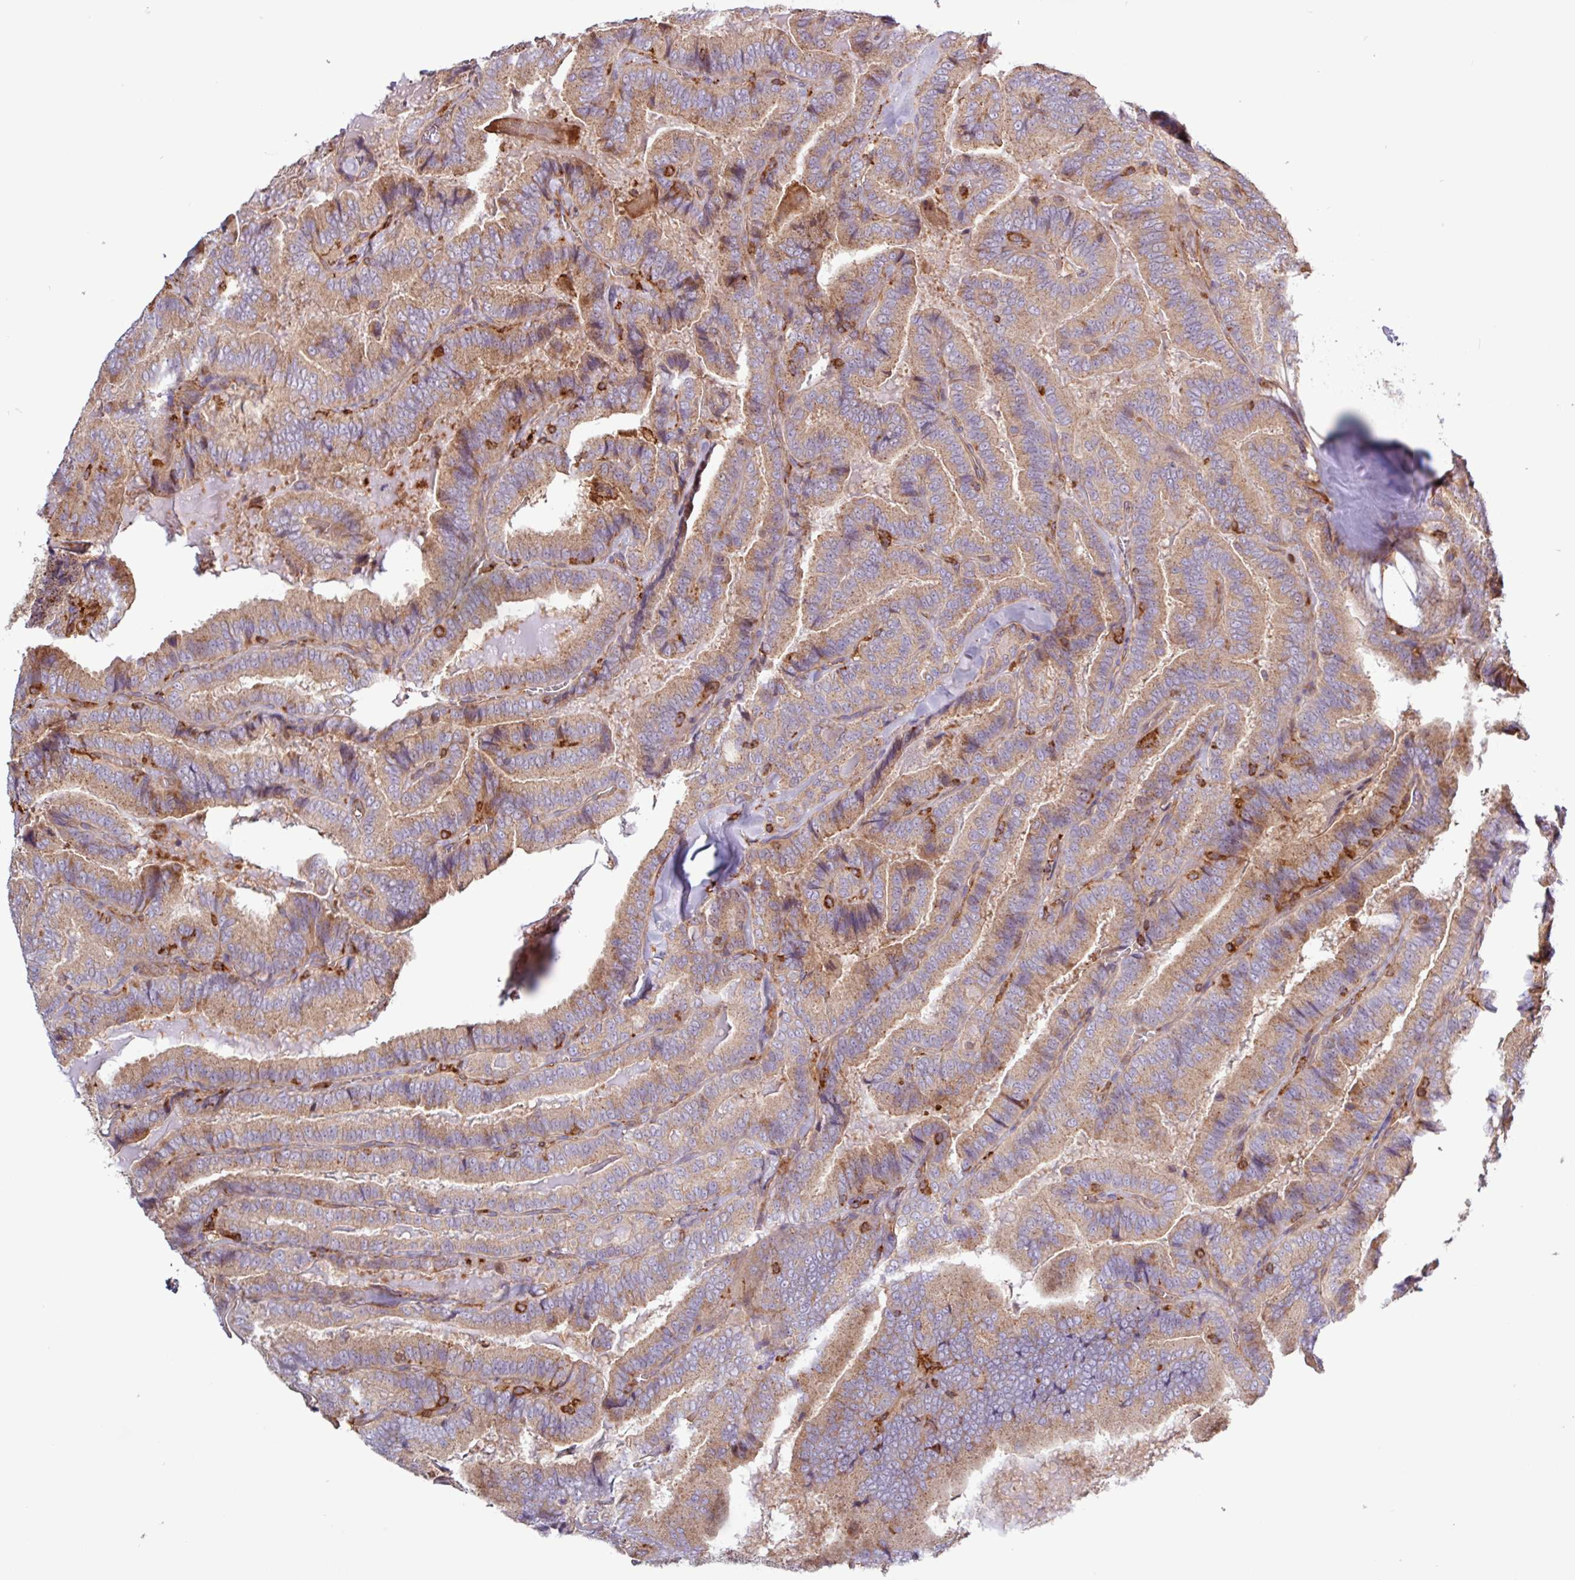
{"staining": {"intensity": "moderate", "quantity": ">75%", "location": "cytoplasmic/membranous"}, "tissue": "thyroid cancer", "cell_type": "Tumor cells", "image_type": "cancer", "snomed": [{"axis": "morphology", "description": "Papillary adenocarcinoma, NOS"}, {"axis": "topography", "description": "Thyroid gland"}], "caption": "This image exhibits IHC staining of thyroid papillary adenocarcinoma, with medium moderate cytoplasmic/membranous staining in about >75% of tumor cells.", "gene": "ACTR3", "patient": {"sex": "male", "age": 61}}